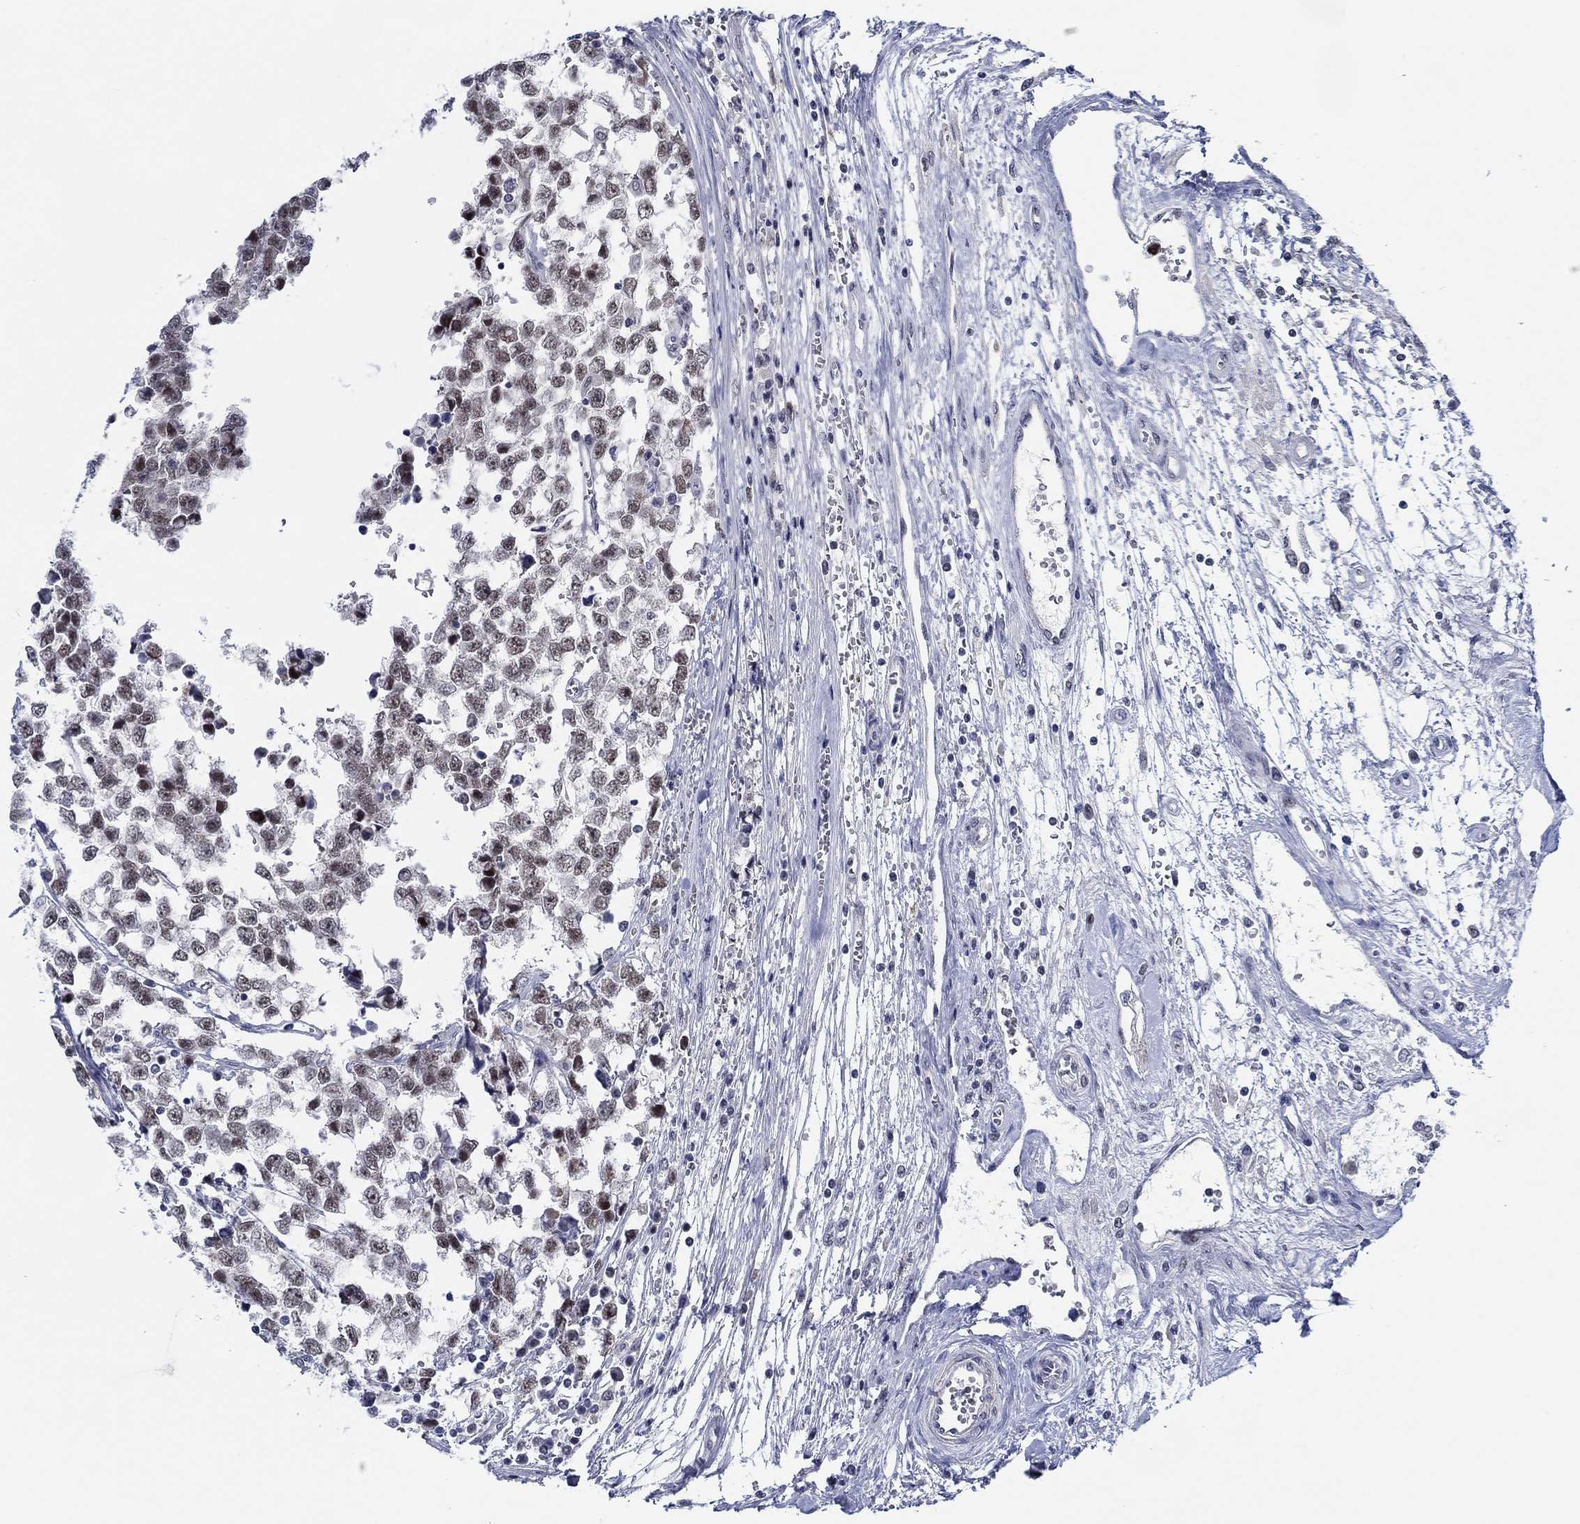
{"staining": {"intensity": "strong", "quantity": "<25%", "location": "nuclear"}, "tissue": "testis cancer", "cell_type": "Tumor cells", "image_type": "cancer", "snomed": [{"axis": "morphology", "description": "Normal tissue, NOS"}, {"axis": "morphology", "description": "Seminoma, NOS"}, {"axis": "topography", "description": "Testis"}, {"axis": "topography", "description": "Epididymis"}], "caption": "Immunohistochemical staining of human seminoma (testis) exhibits strong nuclear protein staining in approximately <25% of tumor cells.", "gene": "SLC34A1", "patient": {"sex": "male", "age": 34}}